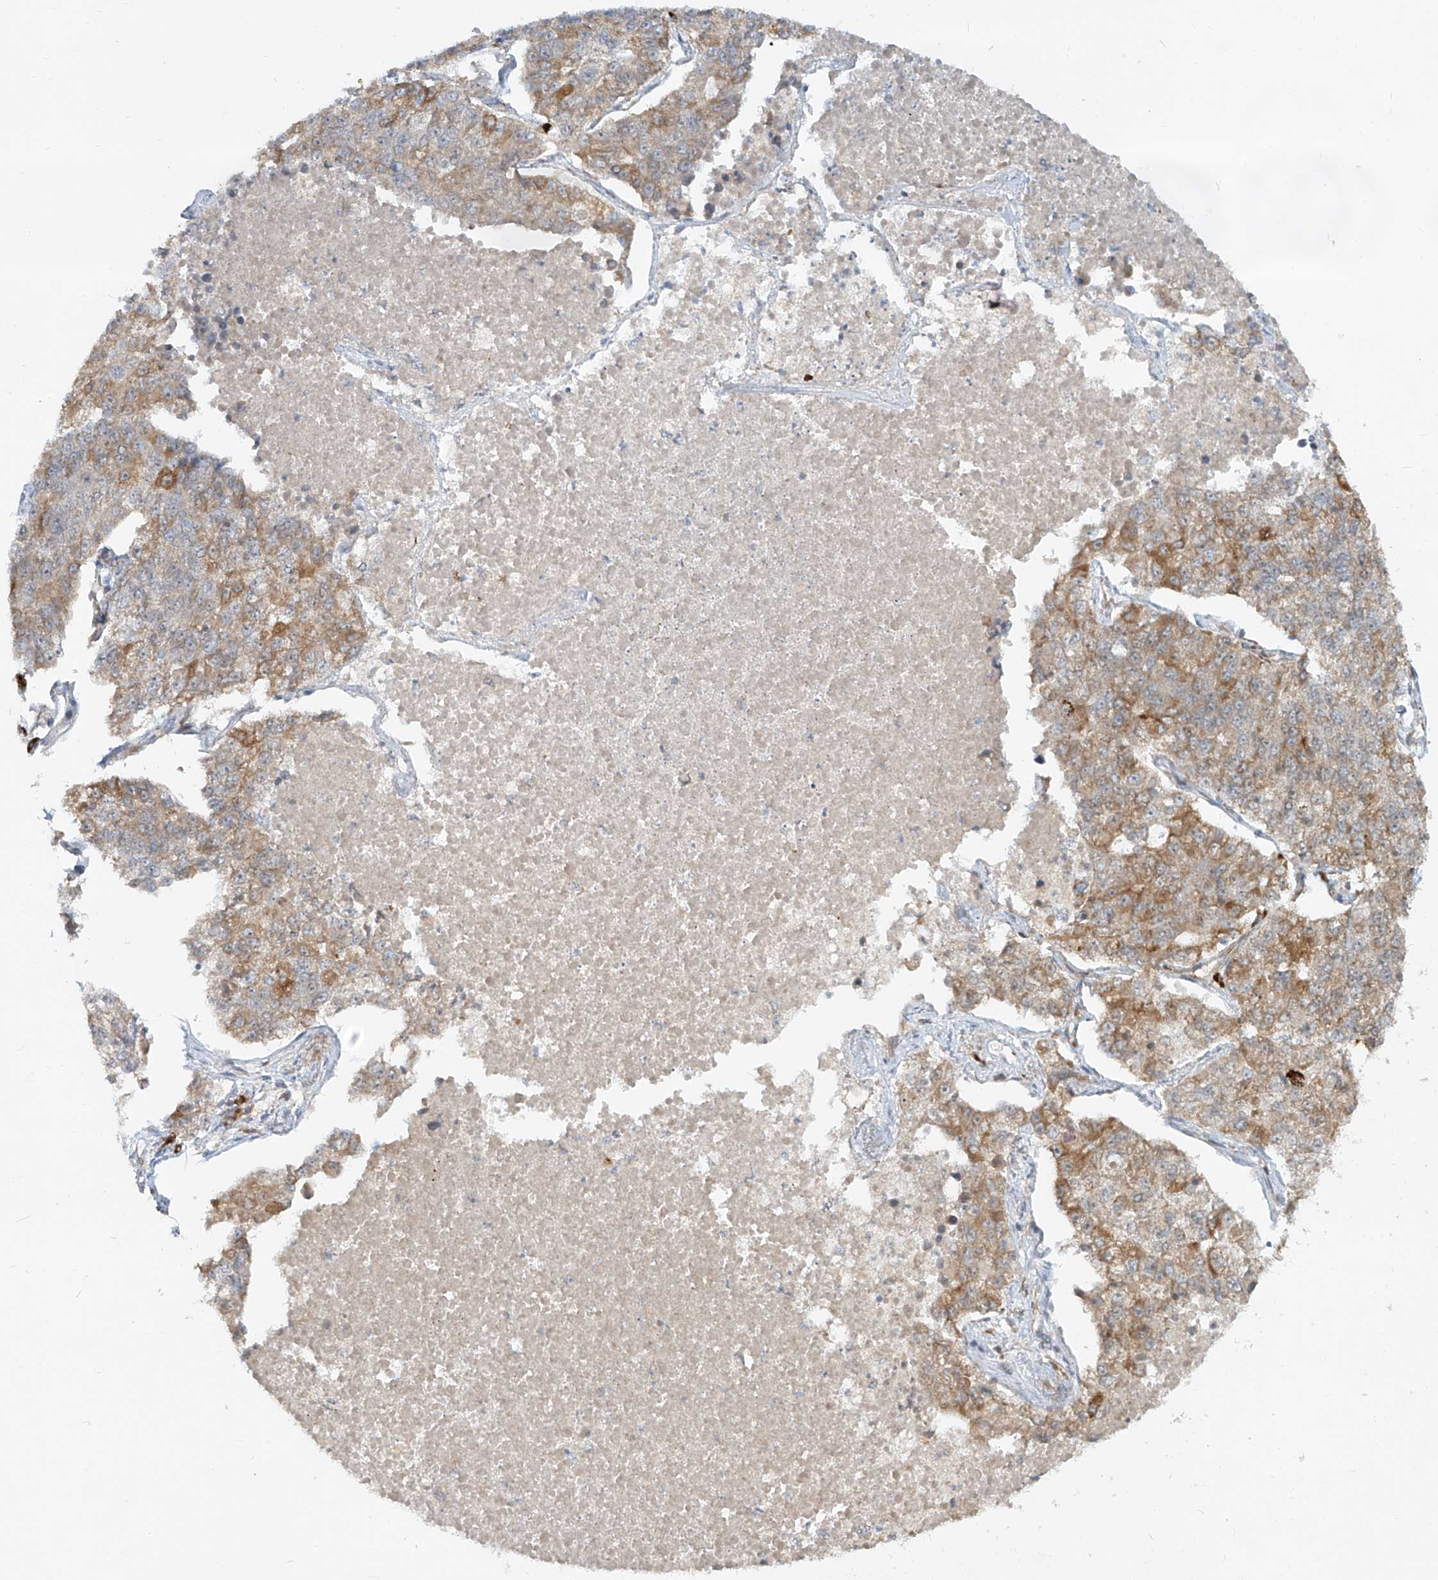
{"staining": {"intensity": "weak", "quantity": "<25%", "location": "cytoplasmic/membranous"}, "tissue": "lung cancer", "cell_type": "Tumor cells", "image_type": "cancer", "snomed": [{"axis": "morphology", "description": "Adenocarcinoma, NOS"}, {"axis": "topography", "description": "Lung"}], "caption": "Tumor cells are negative for brown protein staining in adenocarcinoma (lung).", "gene": "FGD2", "patient": {"sex": "male", "age": 49}}